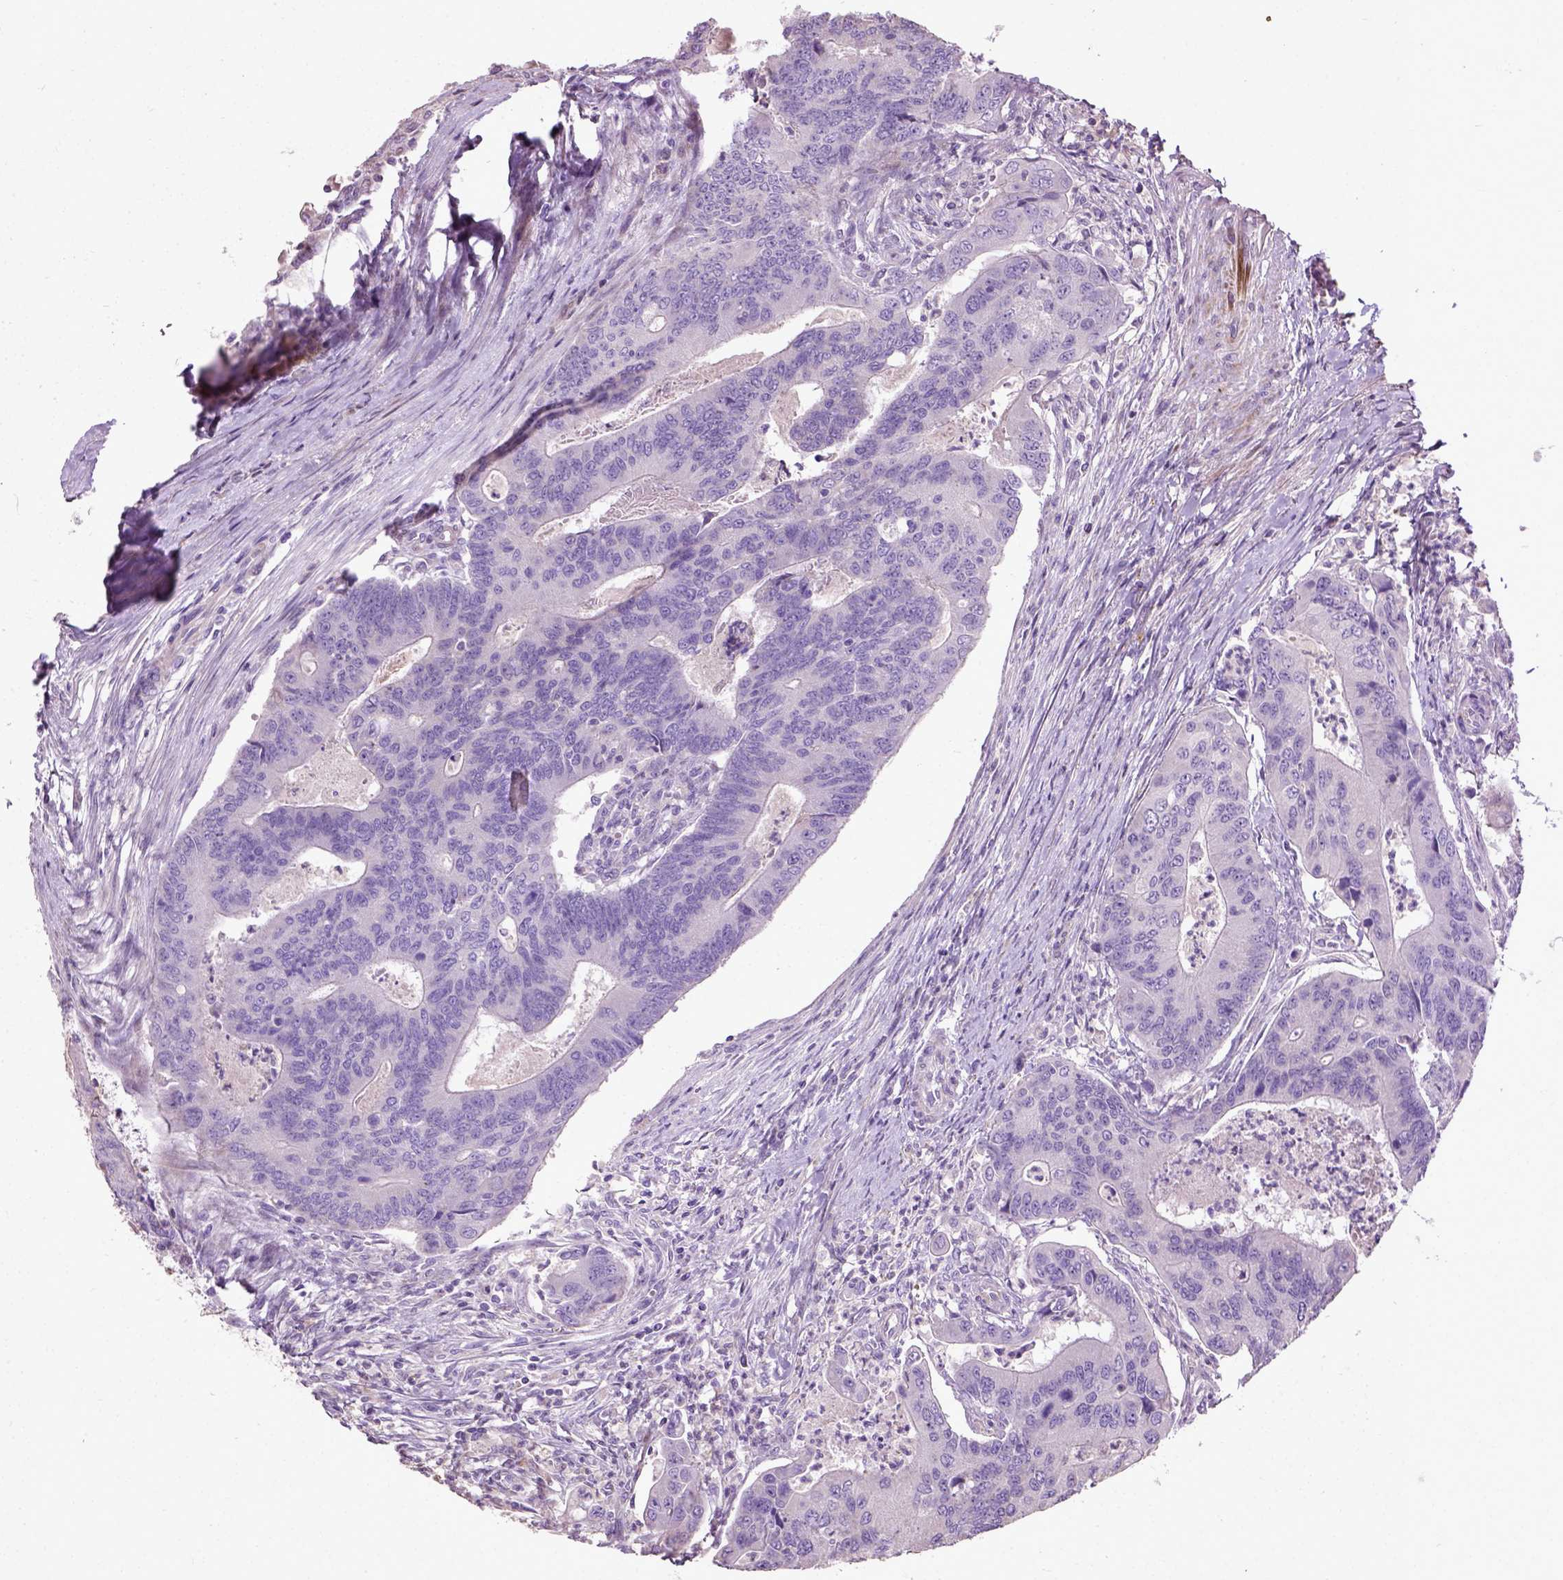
{"staining": {"intensity": "negative", "quantity": "none", "location": "none"}, "tissue": "colorectal cancer", "cell_type": "Tumor cells", "image_type": "cancer", "snomed": [{"axis": "morphology", "description": "Adenocarcinoma, NOS"}, {"axis": "topography", "description": "Colon"}], "caption": "Human colorectal cancer stained for a protein using IHC demonstrates no staining in tumor cells.", "gene": "PKP3", "patient": {"sex": "female", "age": 67}}